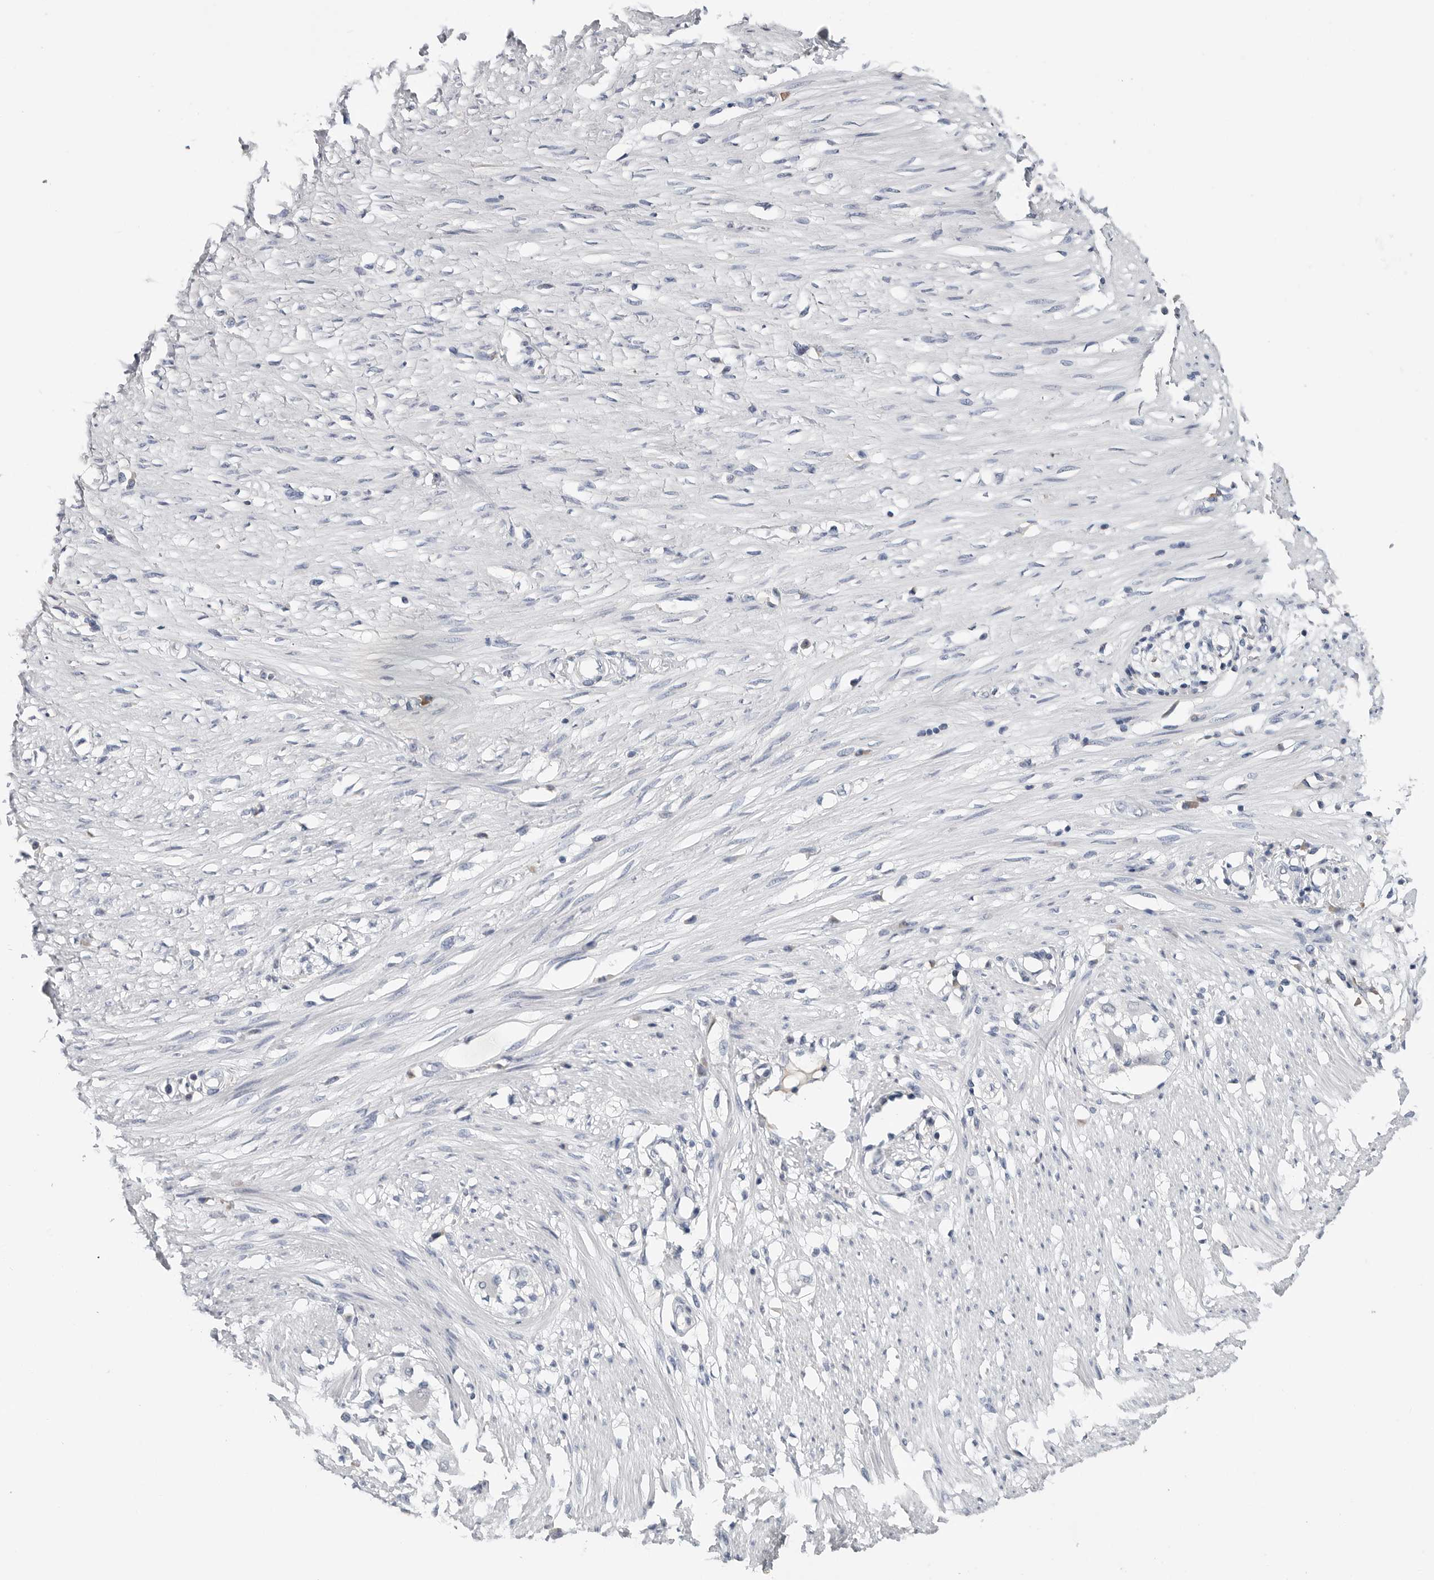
{"staining": {"intensity": "negative", "quantity": "none", "location": "none"}, "tissue": "adipose tissue", "cell_type": "Adipocytes", "image_type": "normal", "snomed": [{"axis": "morphology", "description": "Normal tissue, NOS"}, {"axis": "morphology", "description": "Adenocarcinoma, NOS"}, {"axis": "topography", "description": "Colon"}, {"axis": "topography", "description": "Peripheral nerve tissue"}], "caption": "This histopathology image is of unremarkable adipose tissue stained with IHC to label a protein in brown with the nuclei are counter-stained blue. There is no expression in adipocytes.", "gene": "FABP6", "patient": {"sex": "male", "age": 14}}